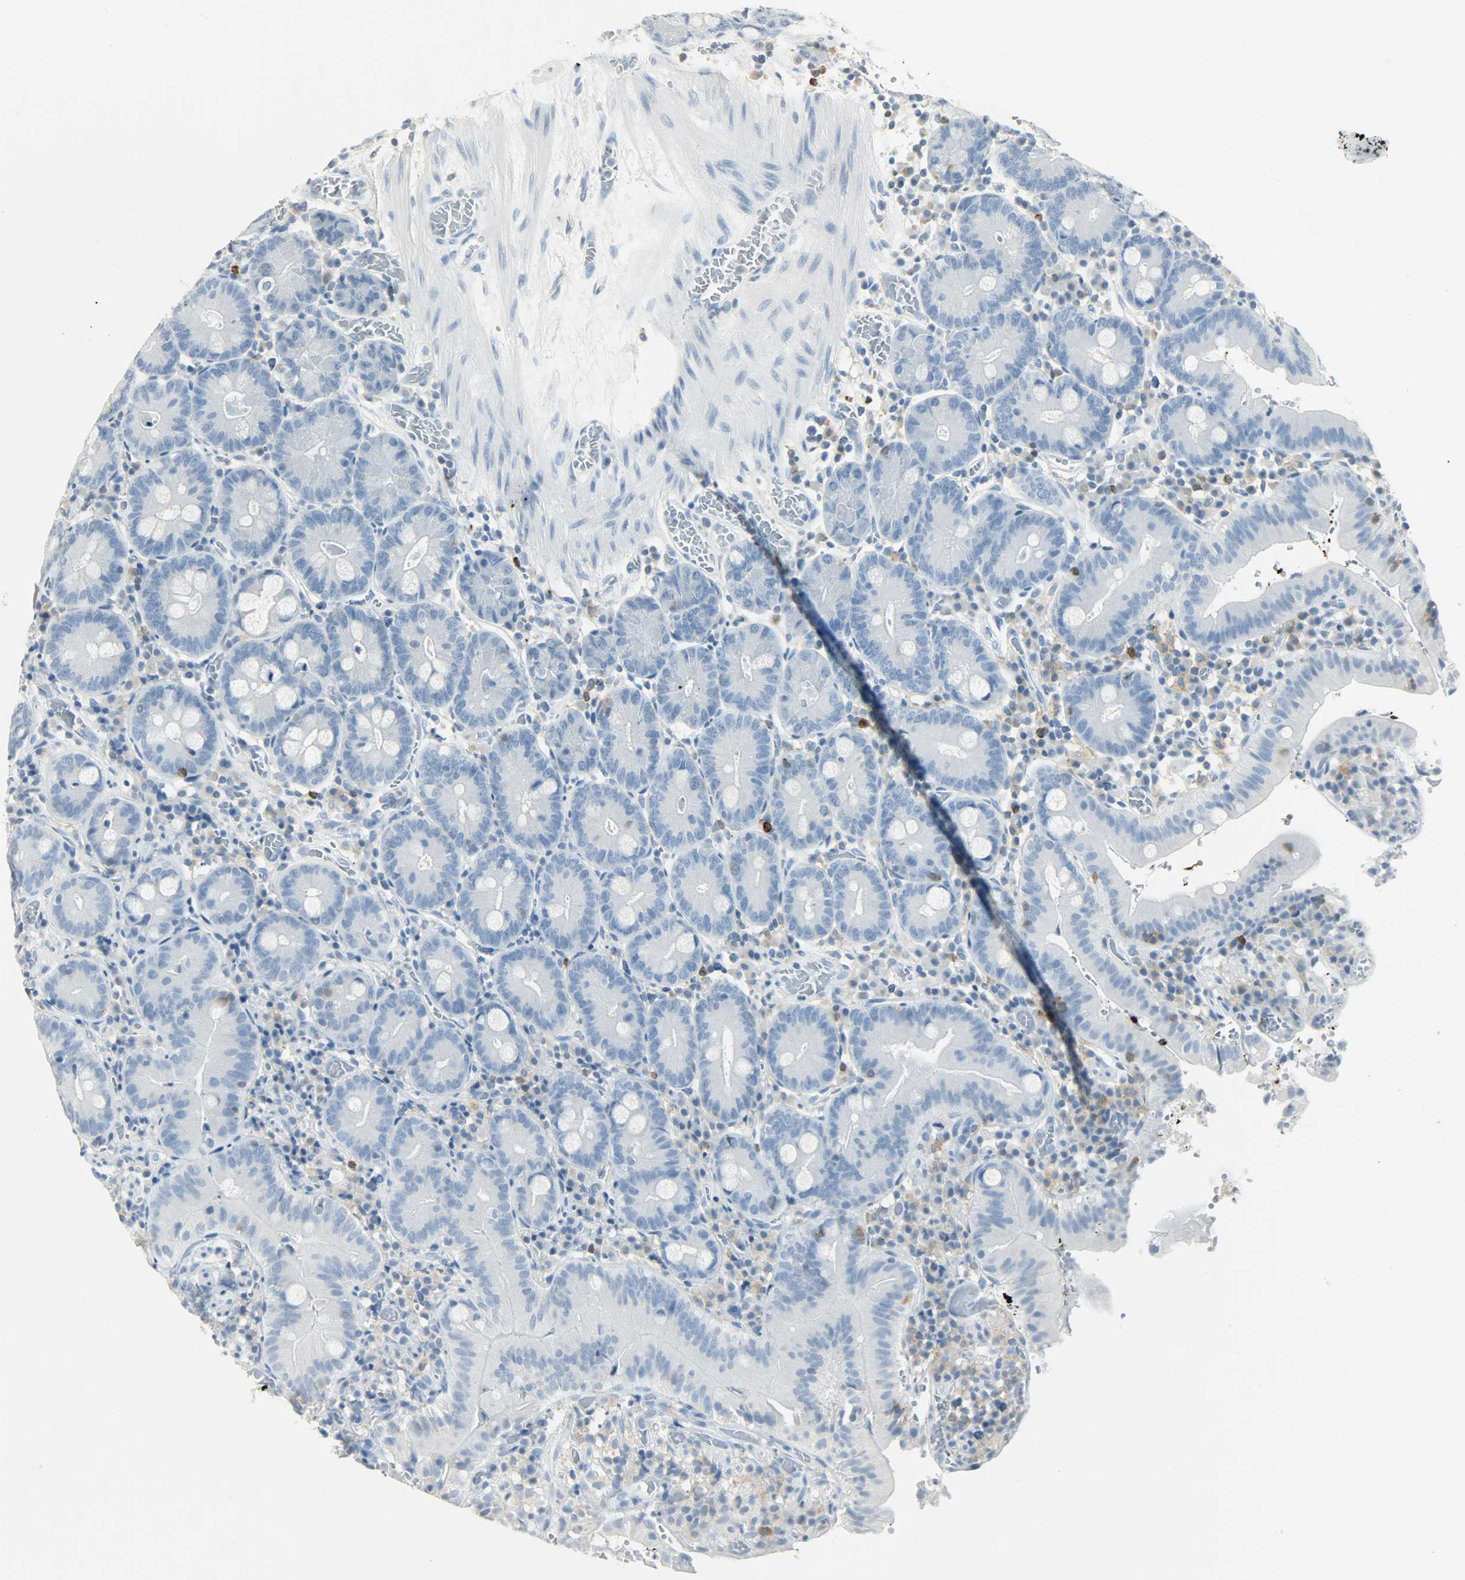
{"staining": {"intensity": "negative", "quantity": "none", "location": "none"}, "tissue": "small intestine", "cell_type": "Glandular cells", "image_type": "normal", "snomed": [{"axis": "morphology", "description": "Normal tissue, NOS"}, {"axis": "topography", "description": "Small intestine"}], "caption": "This photomicrograph is of normal small intestine stained with IHC to label a protein in brown with the nuclei are counter-stained blue. There is no expression in glandular cells. (IHC, brightfield microscopy, high magnification).", "gene": "PTPN6", "patient": {"sex": "male", "age": 71}}